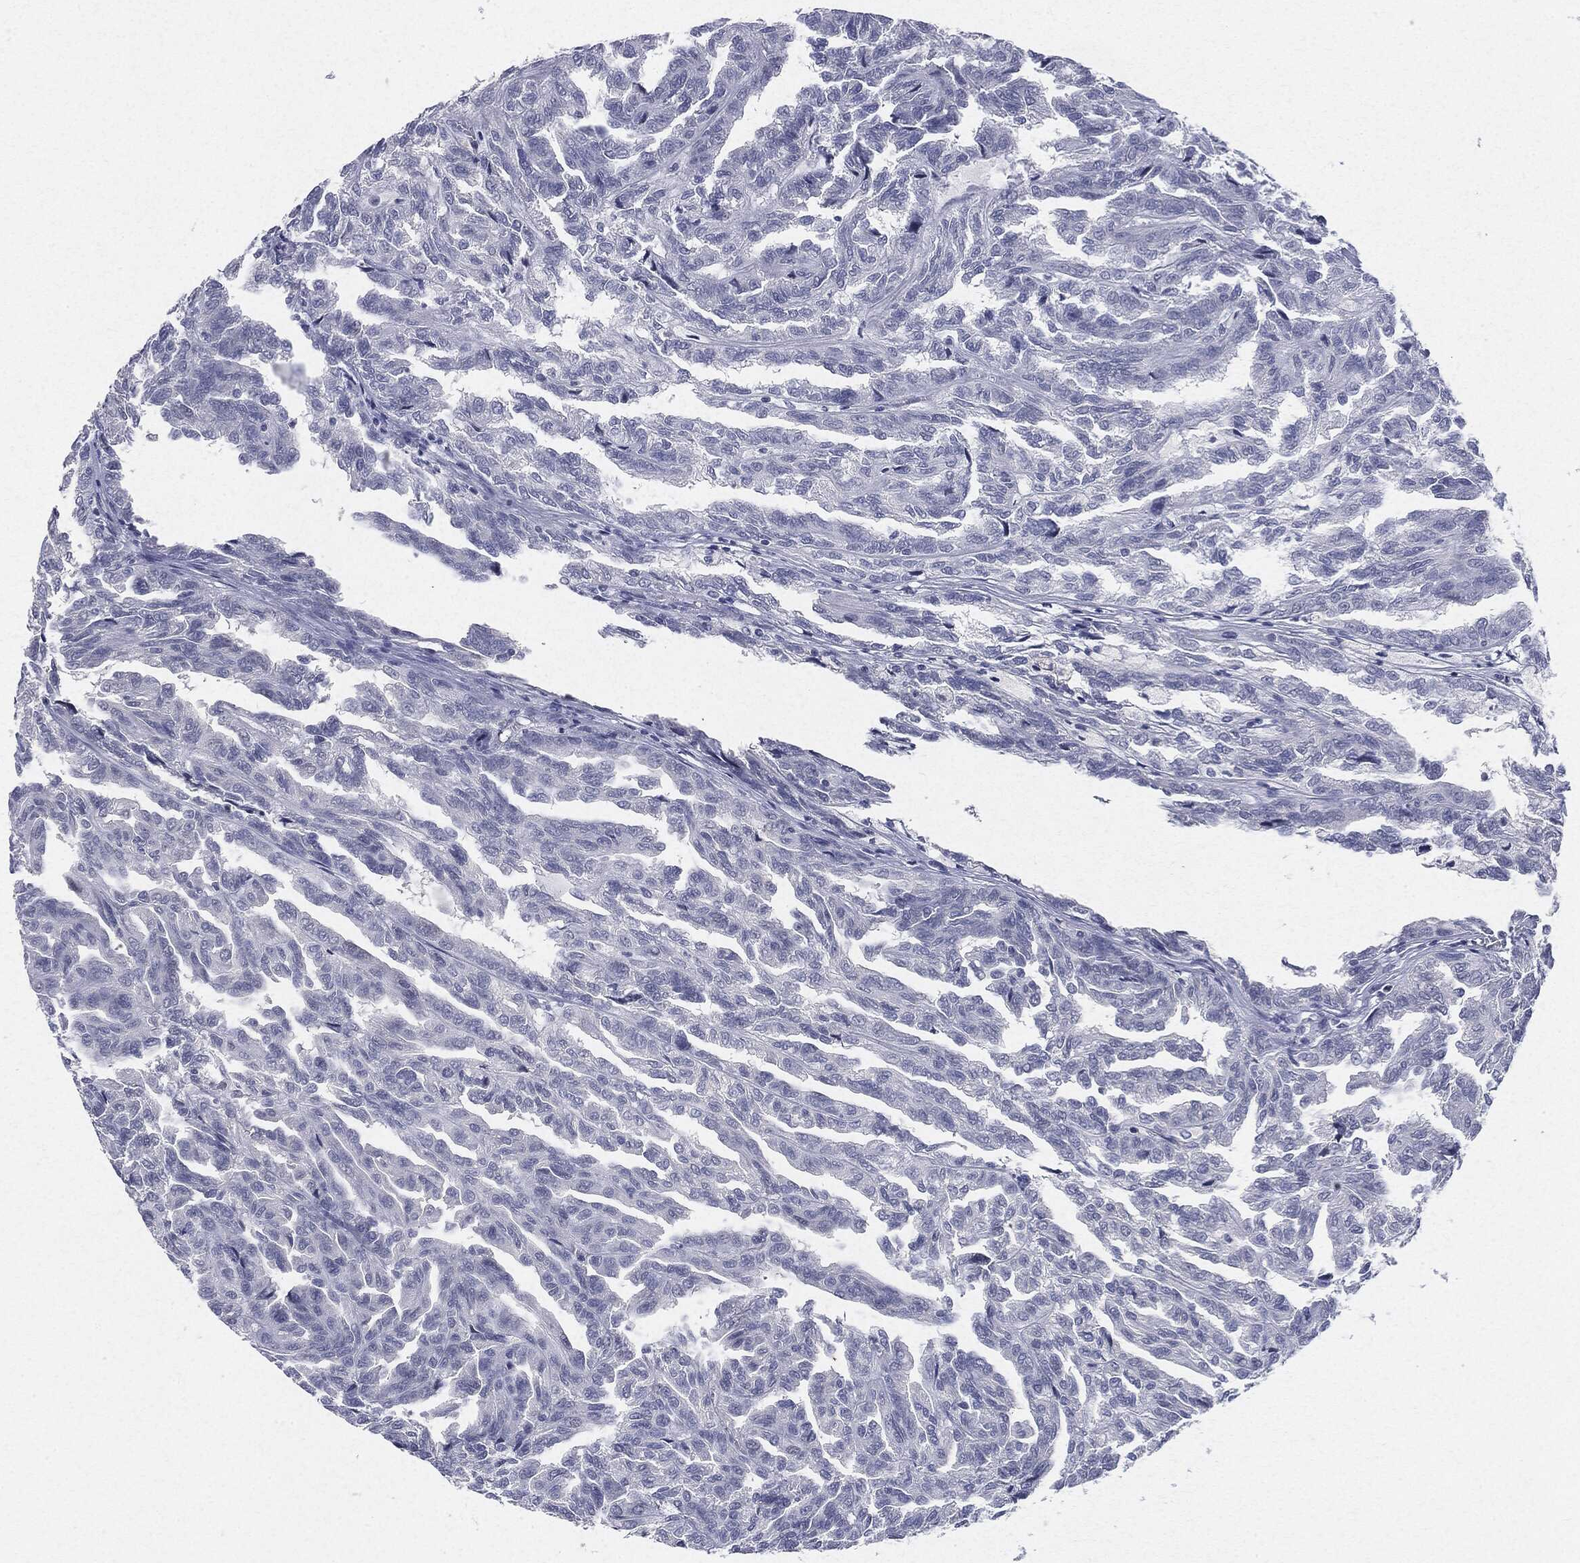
{"staining": {"intensity": "negative", "quantity": "none", "location": "none"}, "tissue": "renal cancer", "cell_type": "Tumor cells", "image_type": "cancer", "snomed": [{"axis": "morphology", "description": "Adenocarcinoma, NOS"}, {"axis": "topography", "description": "Kidney"}], "caption": "Immunohistochemistry histopathology image of human renal cancer (adenocarcinoma) stained for a protein (brown), which shows no positivity in tumor cells.", "gene": "CGB1", "patient": {"sex": "male", "age": 79}}